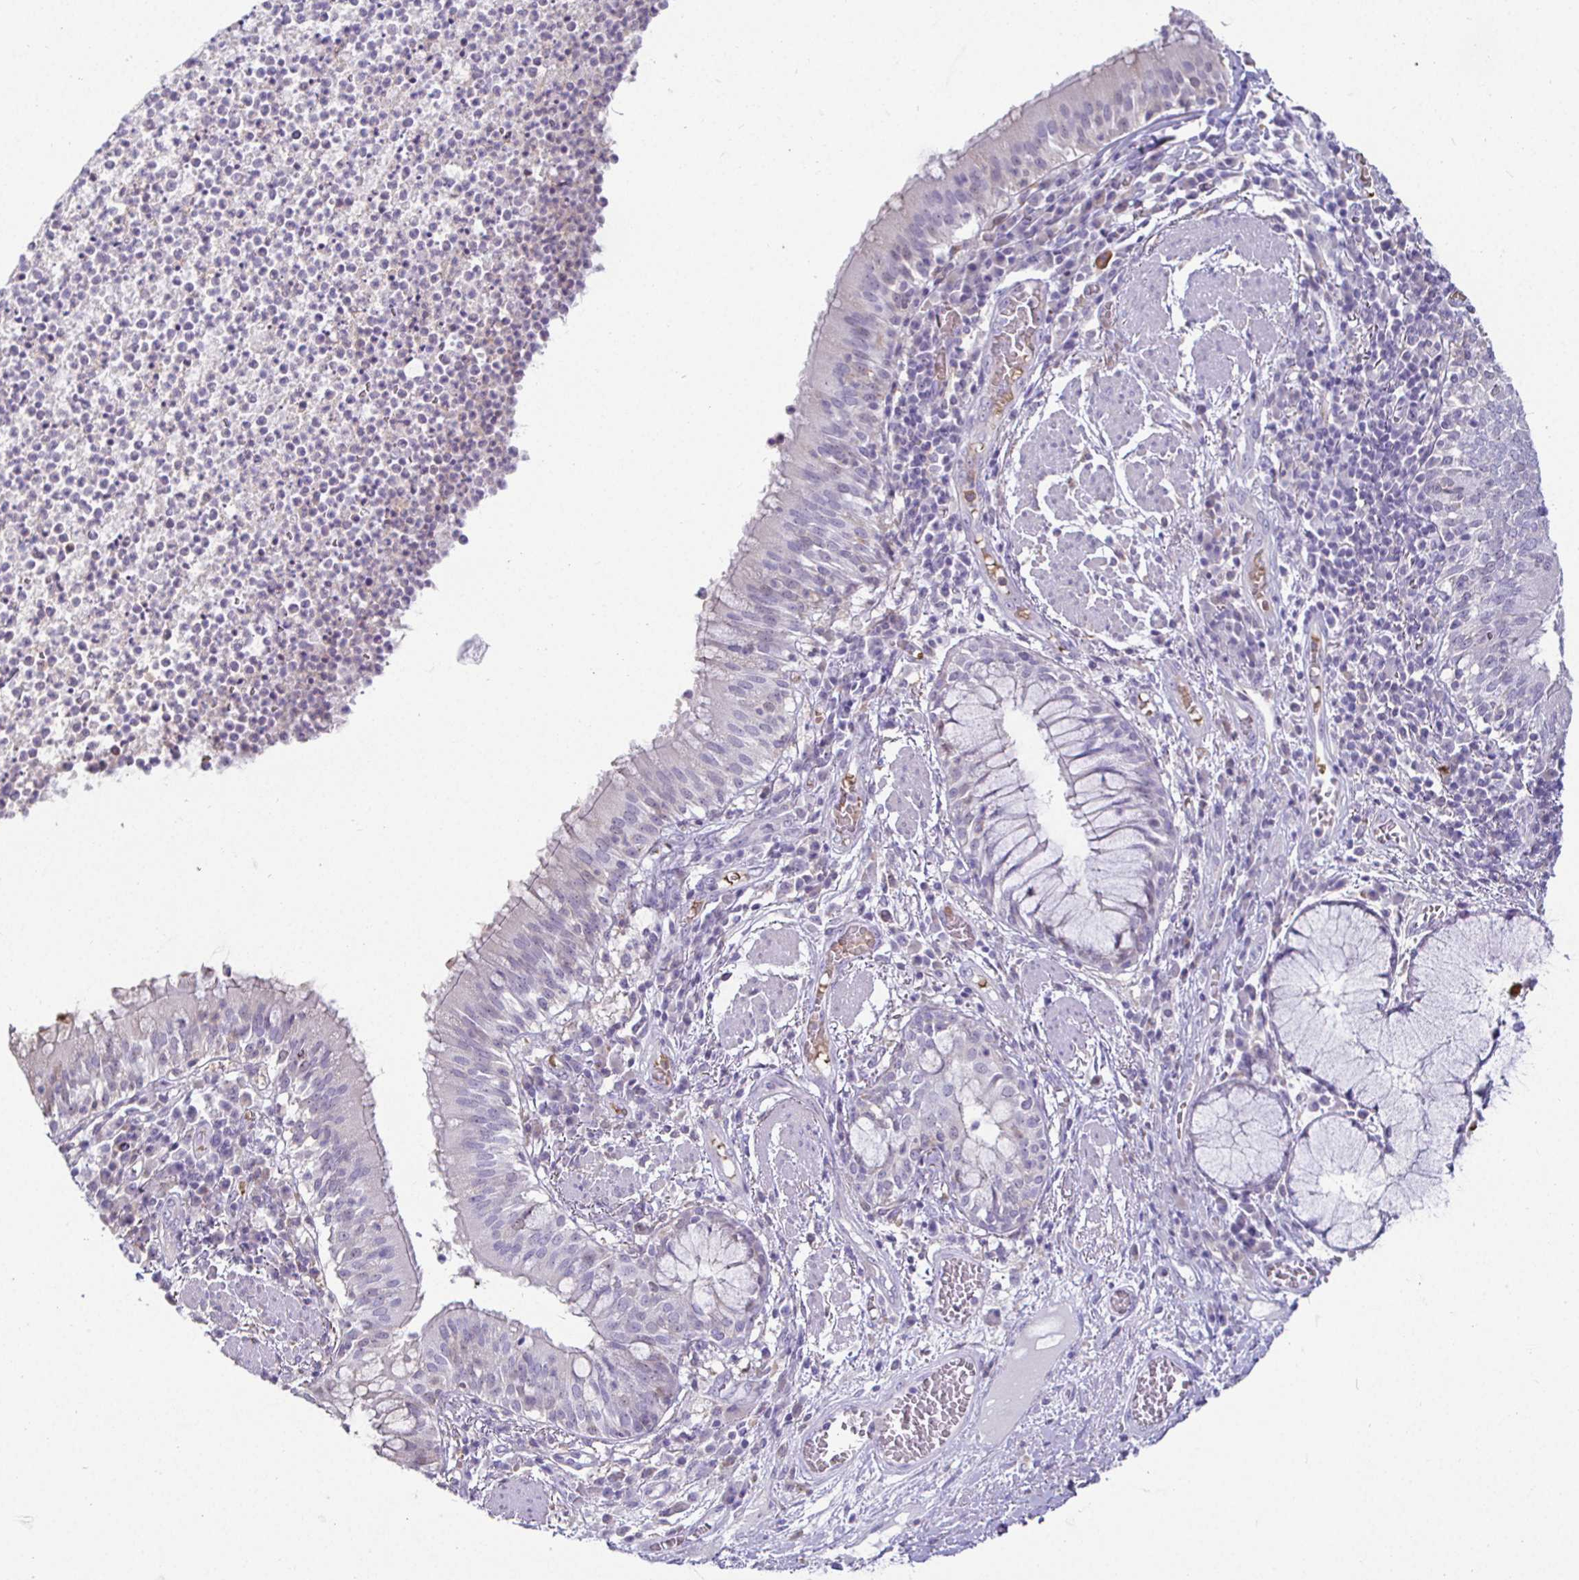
{"staining": {"intensity": "negative", "quantity": "none", "location": "none"}, "tissue": "bronchus", "cell_type": "Respiratory epithelial cells", "image_type": "normal", "snomed": [{"axis": "morphology", "description": "Normal tissue, NOS"}, {"axis": "topography", "description": "Lymph node"}, {"axis": "topography", "description": "Bronchus"}], "caption": "This is an IHC photomicrograph of unremarkable human bronchus. There is no staining in respiratory epithelial cells.", "gene": "SIRPA", "patient": {"sex": "male", "age": 56}}